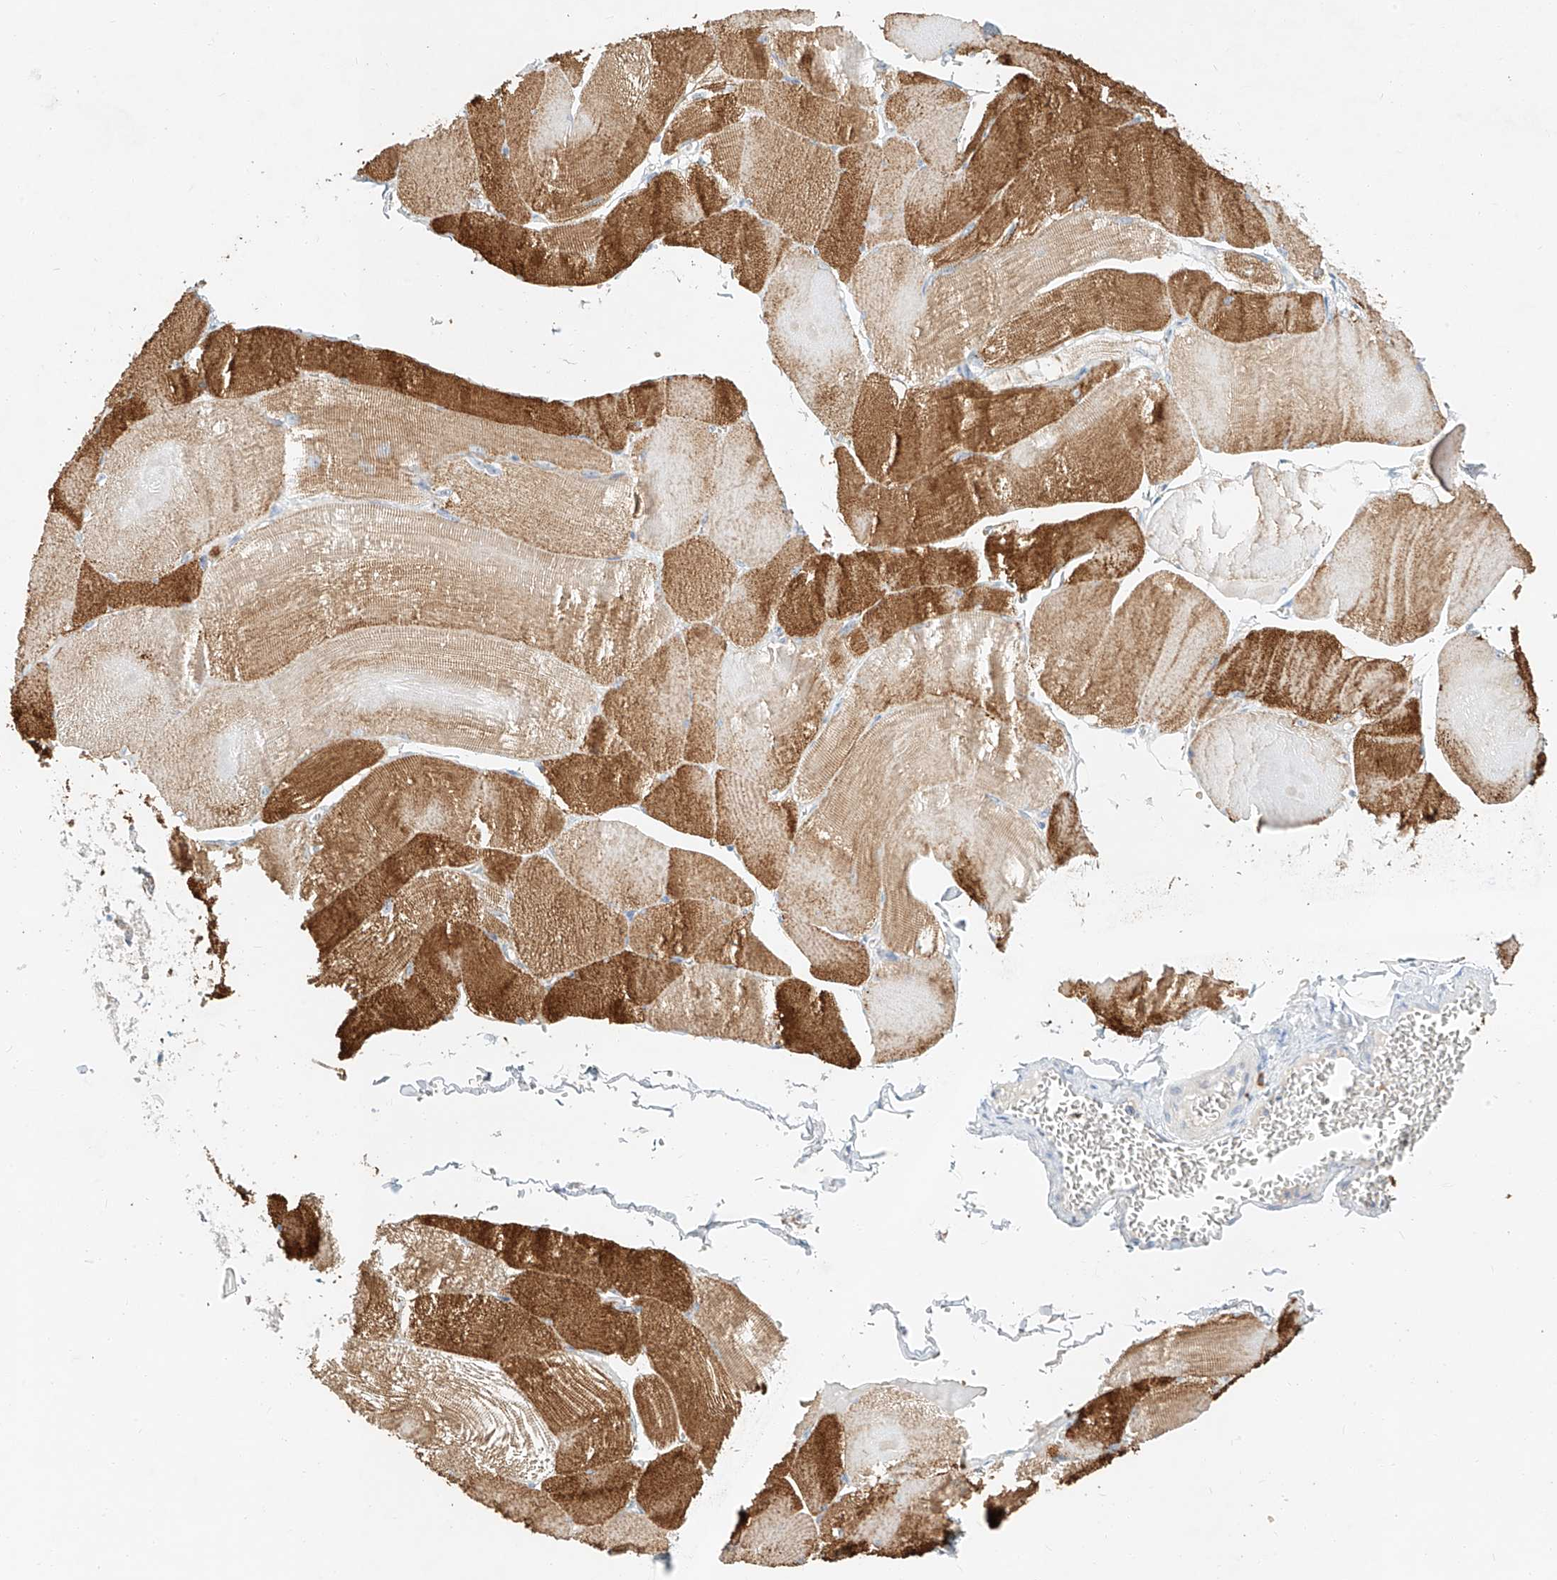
{"staining": {"intensity": "moderate", "quantity": ">75%", "location": "cytoplasmic/membranous"}, "tissue": "skeletal muscle", "cell_type": "Myocytes", "image_type": "normal", "snomed": [{"axis": "morphology", "description": "Normal tissue, NOS"}, {"axis": "morphology", "description": "Basal cell carcinoma"}, {"axis": "topography", "description": "Skeletal muscle"}], "caption": "This micrograph reveals benign skeletal muscle stained with immunohistochemistry (IHC) to label a protein in brown. The cytoplasmic/membranous of myocytes show moderate positivity for the protein. Nuclei are counter-stained blue.", "gene": "SYTL3", "patient": {"sex": "female", "age": 64}}